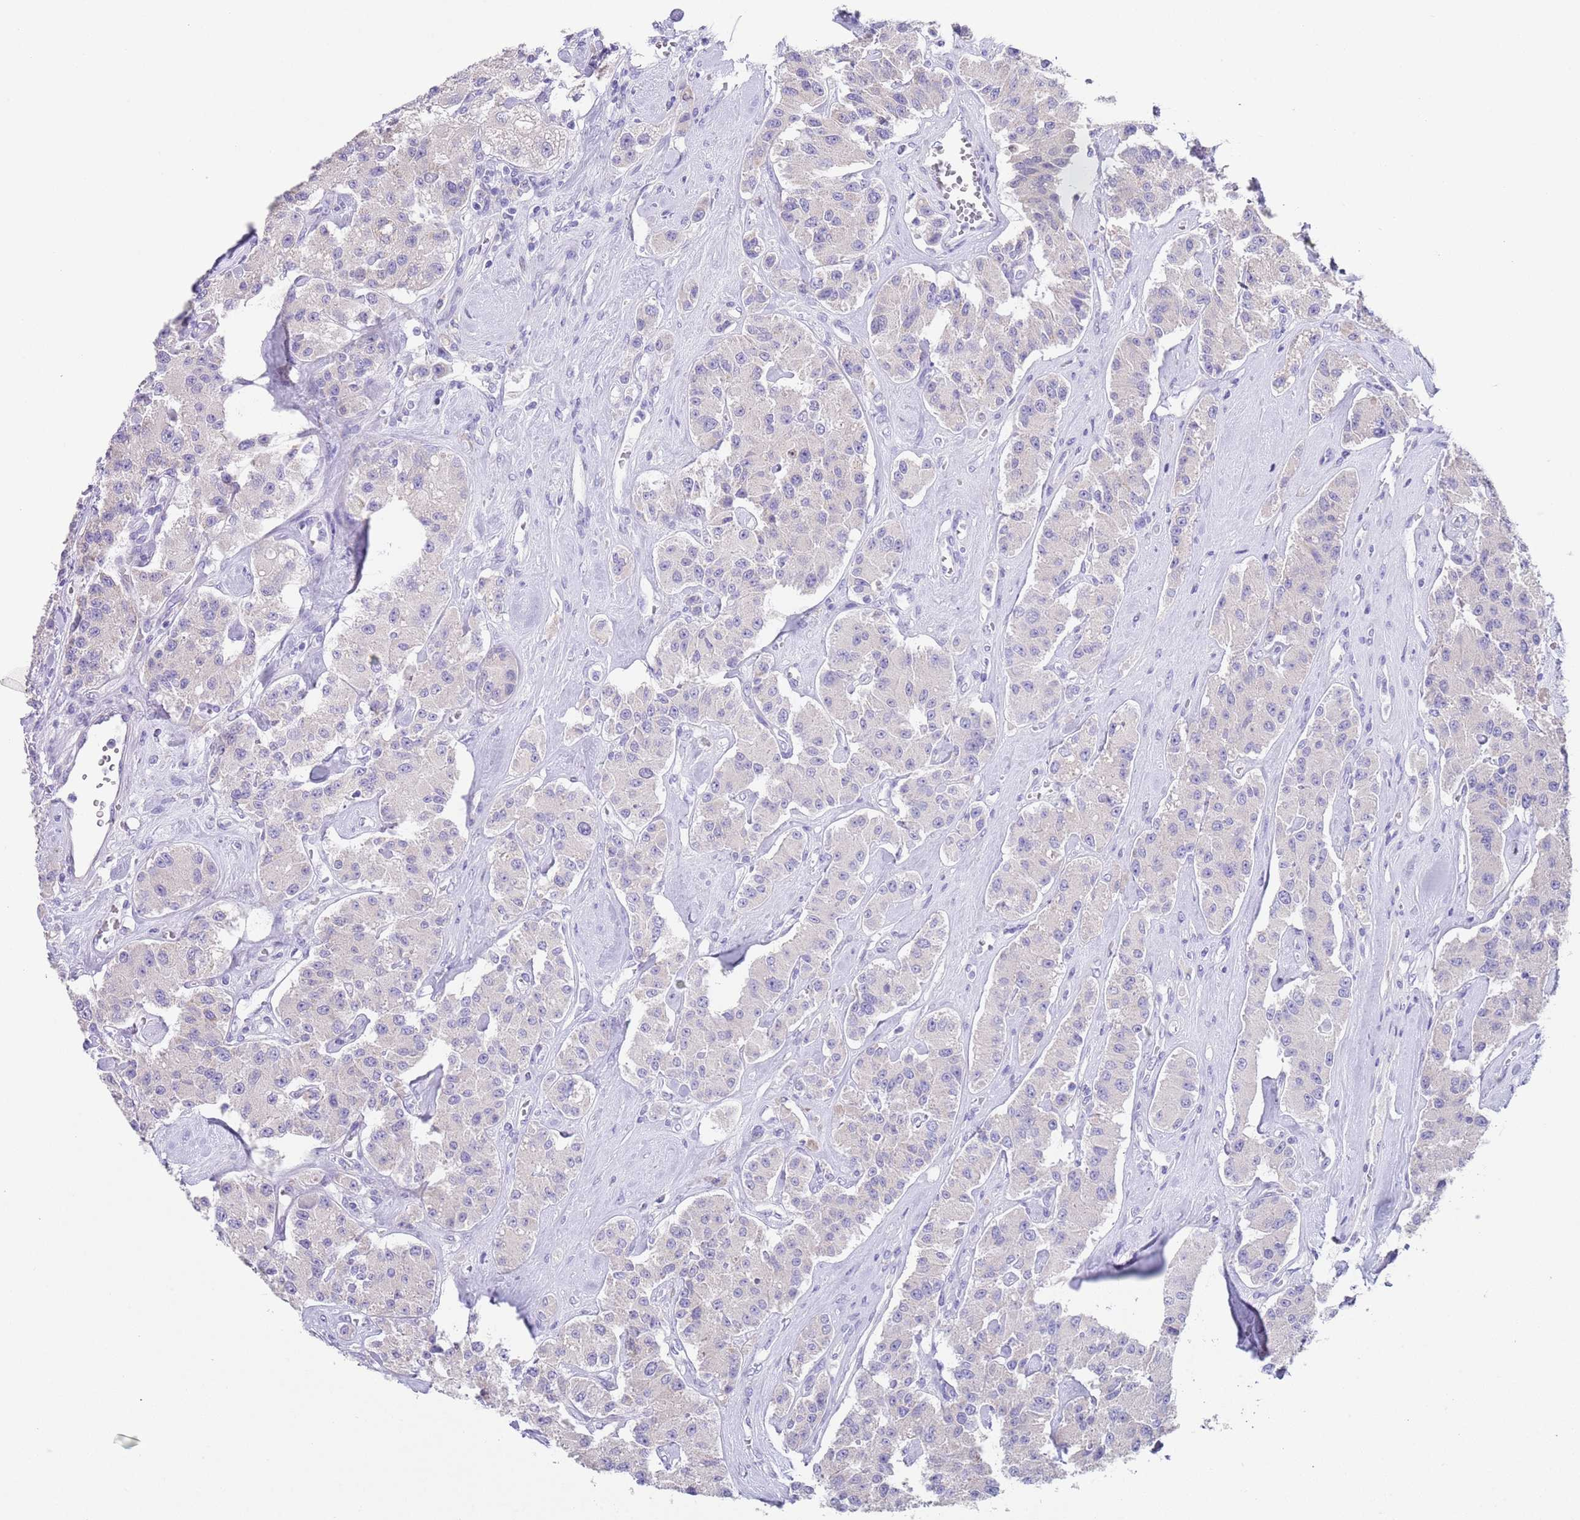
{"staining": {"intensity": "negative", "quantity": "none", "location": "none"}, "tissue": "carcinoid", "cell_type": "Tumor cells", "image_type": "cancer", "snomed": [{"axis": "morphology", "description": "Carcinoid, malignant, NOS"}, {"axis": "topography", "description": "Pancreas"}], "caption": "Immunohistochemistry photomicrograph of neoplastic tissue: human carcinoid stained with DAB demonstrates no significant protein expression in tumor cells.", "gene": "SPIRE2", "patient": {"sex": "male", "age": 41}}